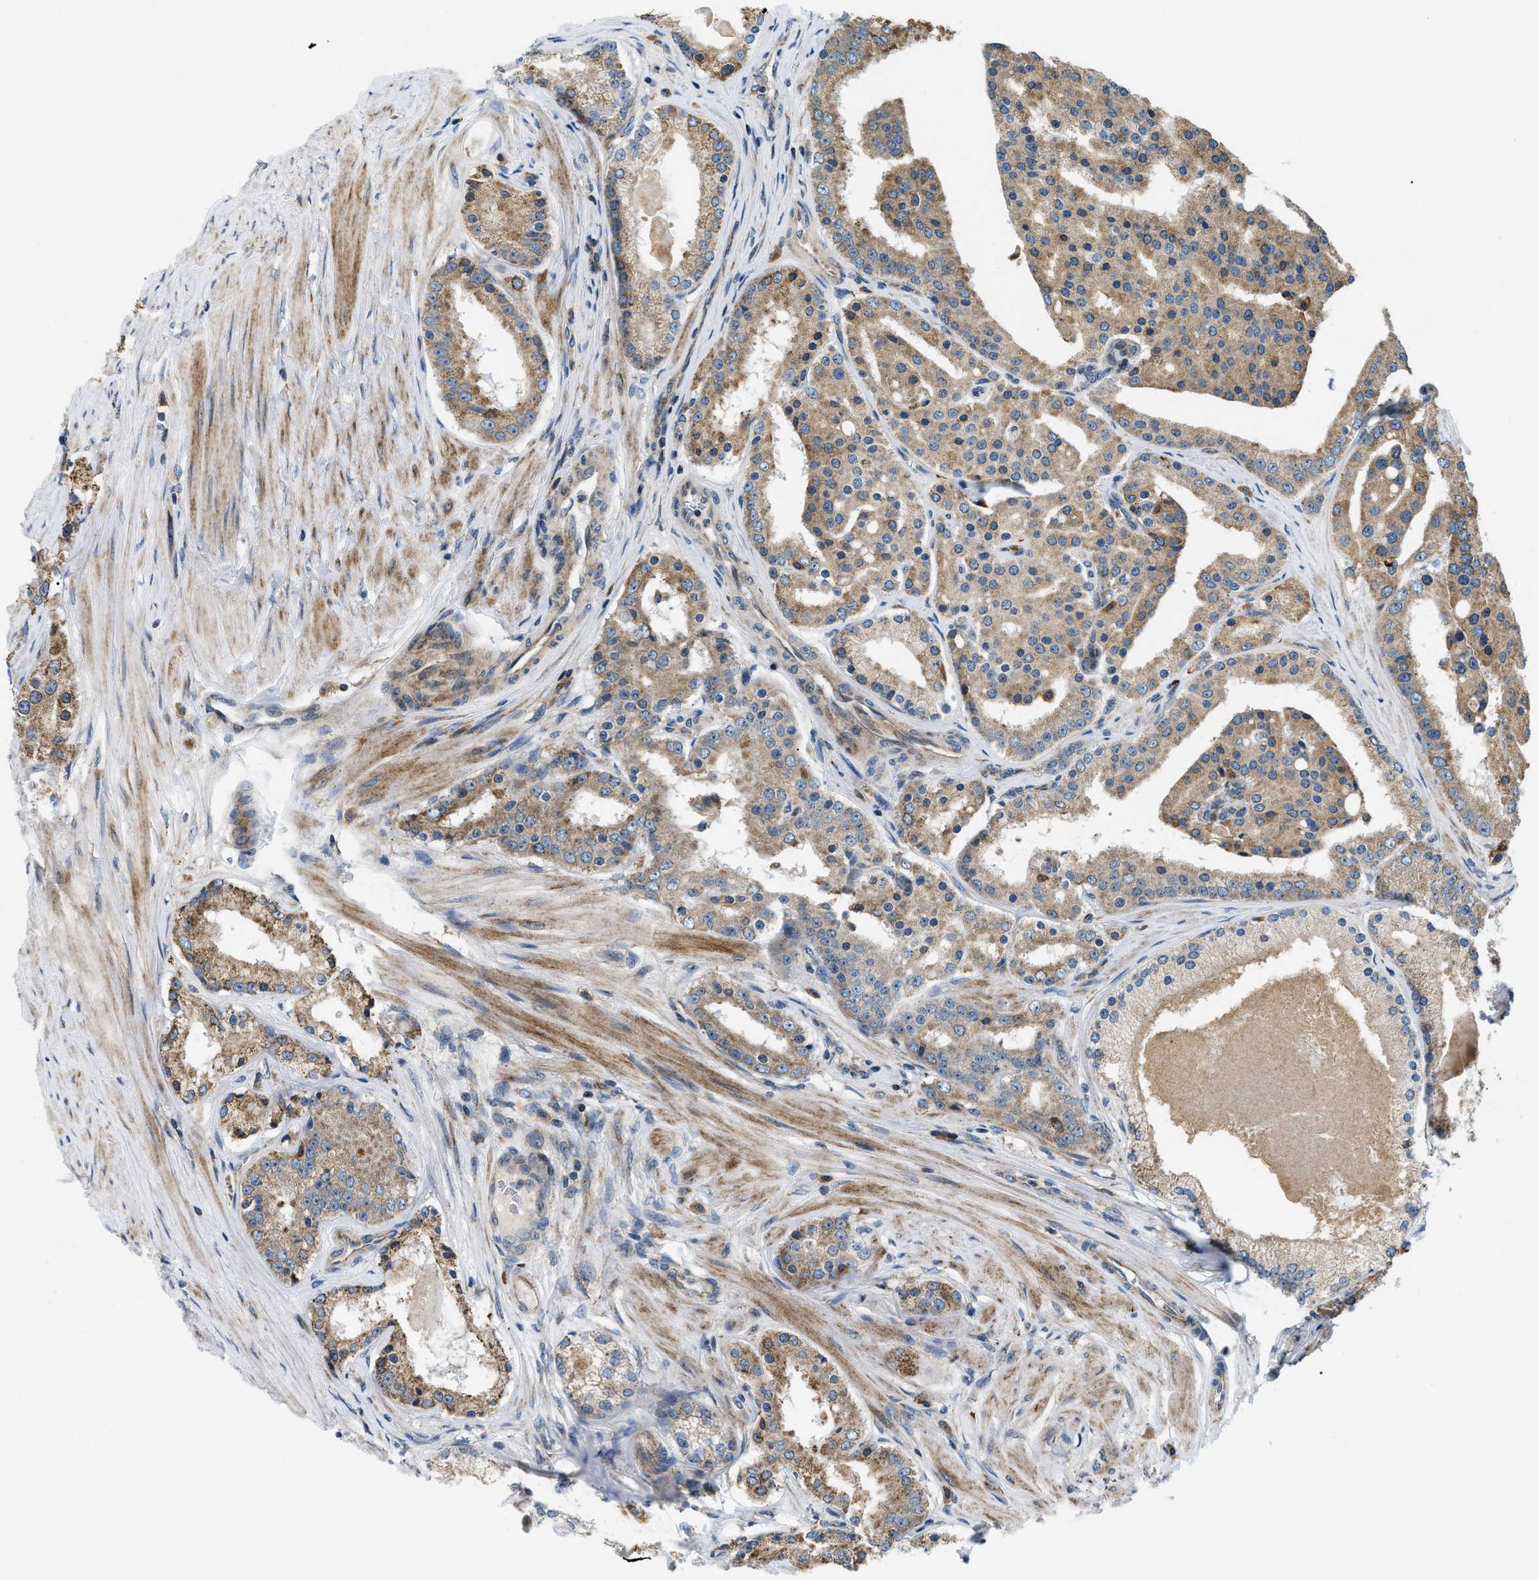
{"staining": {"intensity": "moderate", "quantity": ">75%", "location": "cytoplasmic/membranous"}, "tissue": "prostate cancer", "cell_type": "Tumor cells", "image_type": "cancer", "snomed": [{"axis": "morphology", "description": "Adenocarcinoma, Low grade"}, {"axis": "topography", "description": "Prostate"}], "caption": "This image shows IHC staining of prostate low-grade adenocarcinoma, with medium moderate cytoplasmic/membranous positivity in approximately >75% of tumor cells.", "gene": "CSPG4", "patient": {"sex": "male", "age": 63}}